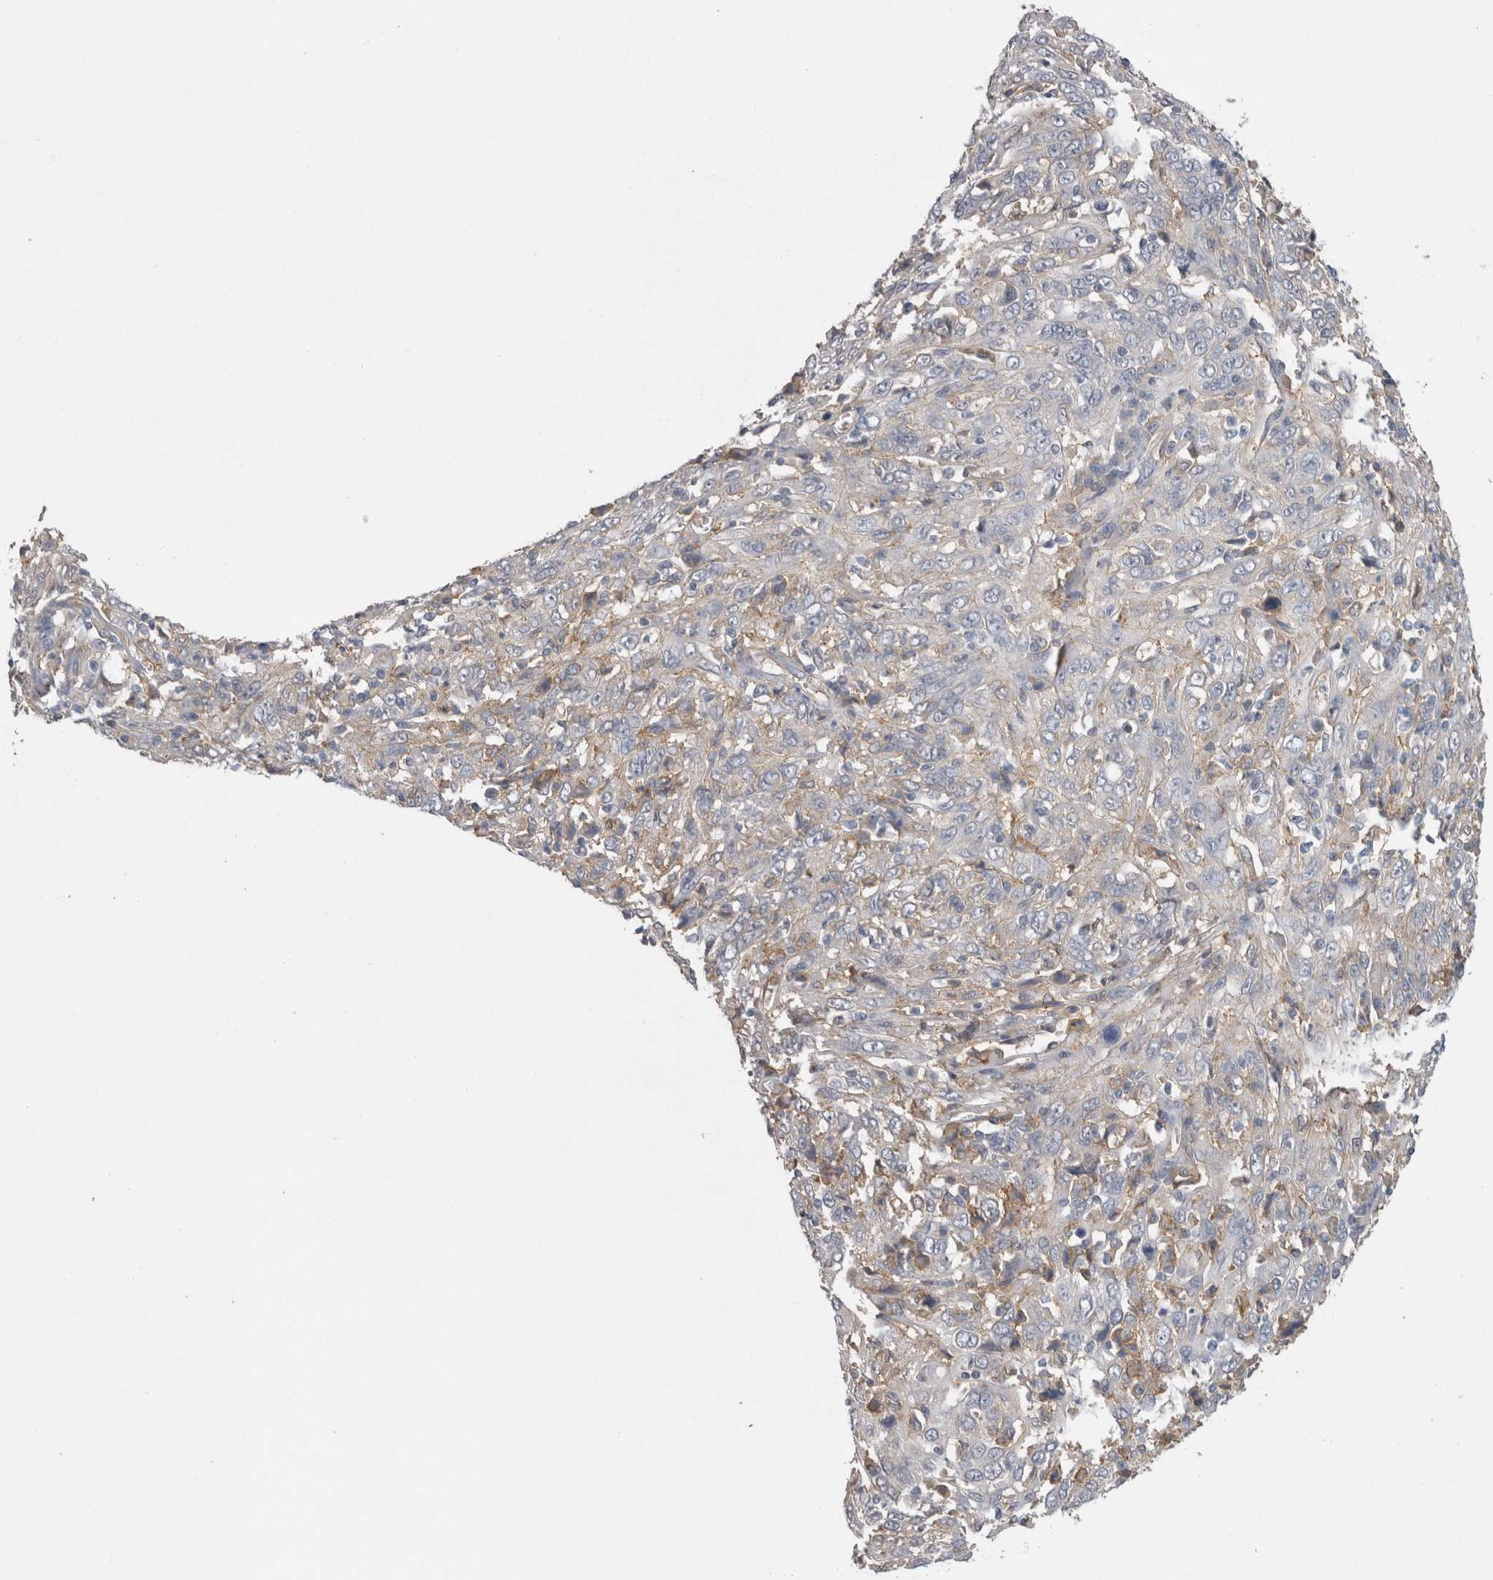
{"staining": {"intensity": "negative", "quantity": "none", "location": "none"}, "tissue": "cervical cancer", "cell_type": "Tumor cells", "image_type": "cancer", "snomed": [{"axis": "morphology", "description": "Squamous cell carcinoma, NOS"}, {"axis": "topography", "description": "Cervix"}], "caption": "Human cervical cancer (squamous cell carcinoma) stained for a protein using immunohistochemistry (IHC) reveals no expression in tumor cells.", "gene": "NECTIN2", "patient": {"sex": "female", "age": 46}}